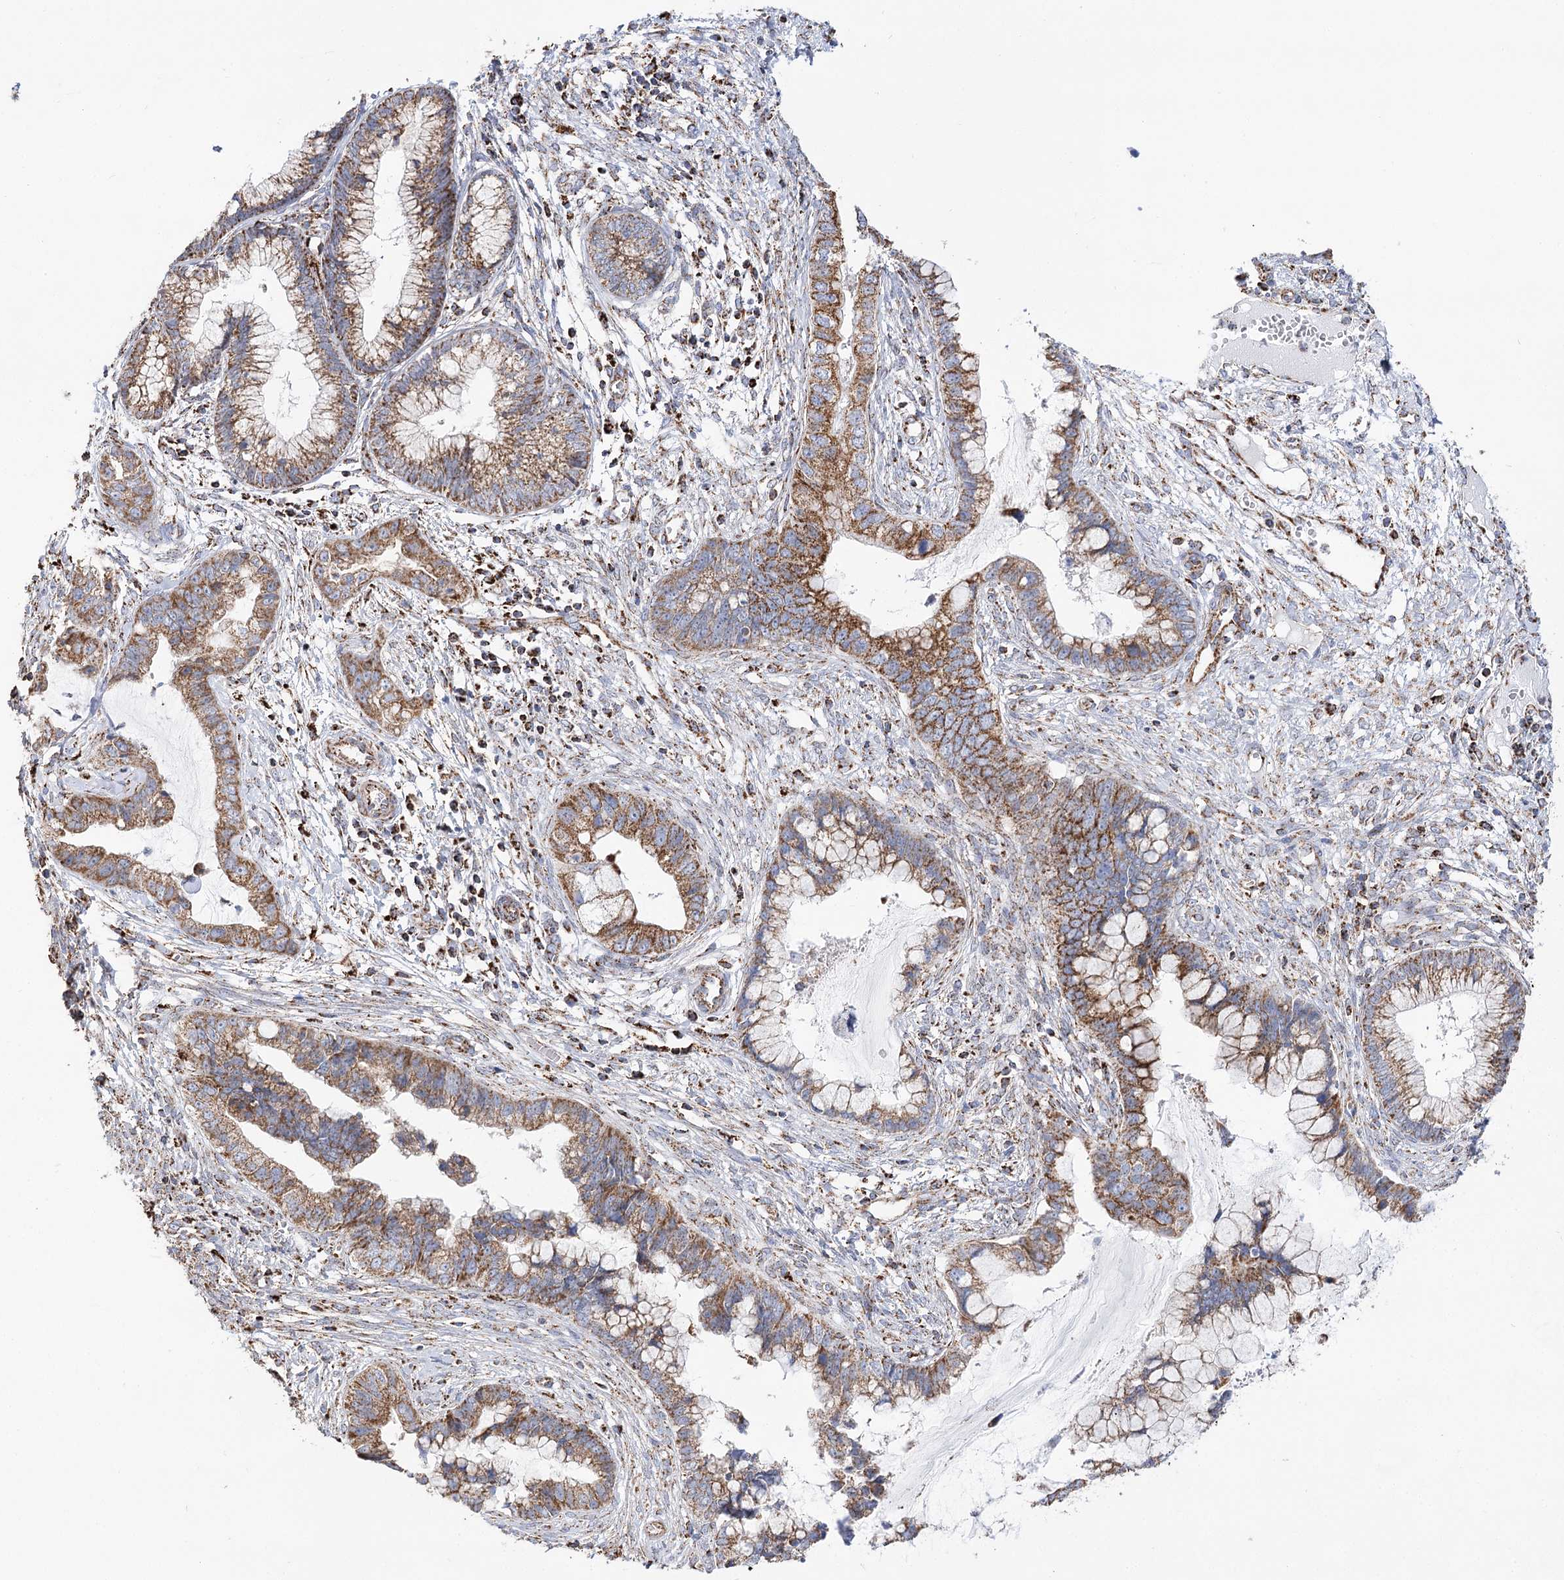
{"staining": {"intensity": "moderate", "quantity": ">75%", "location": "cytoplasmic/membranous"}, "tissue": "cervical cancer", "cell_type": "Tumor cells", "image_type": "cancer", "snomed": [{"axis": "morphology", "description": "Adenocarcinoma, NOS"}, {"axis": "topography", "description": "Cervix"}], "caption": "Tumor cells demonstrate medium levels of moderate cytoplasmic/membranous expression in approximately >75% of cells in adenocarcinoma (cervical). (DAB (3,3'-diaminobenzidine) IHC with brightfield microscopy, high magnification).", "gene": "NADK2", "patient": {"sex": "female", "age": 44}}